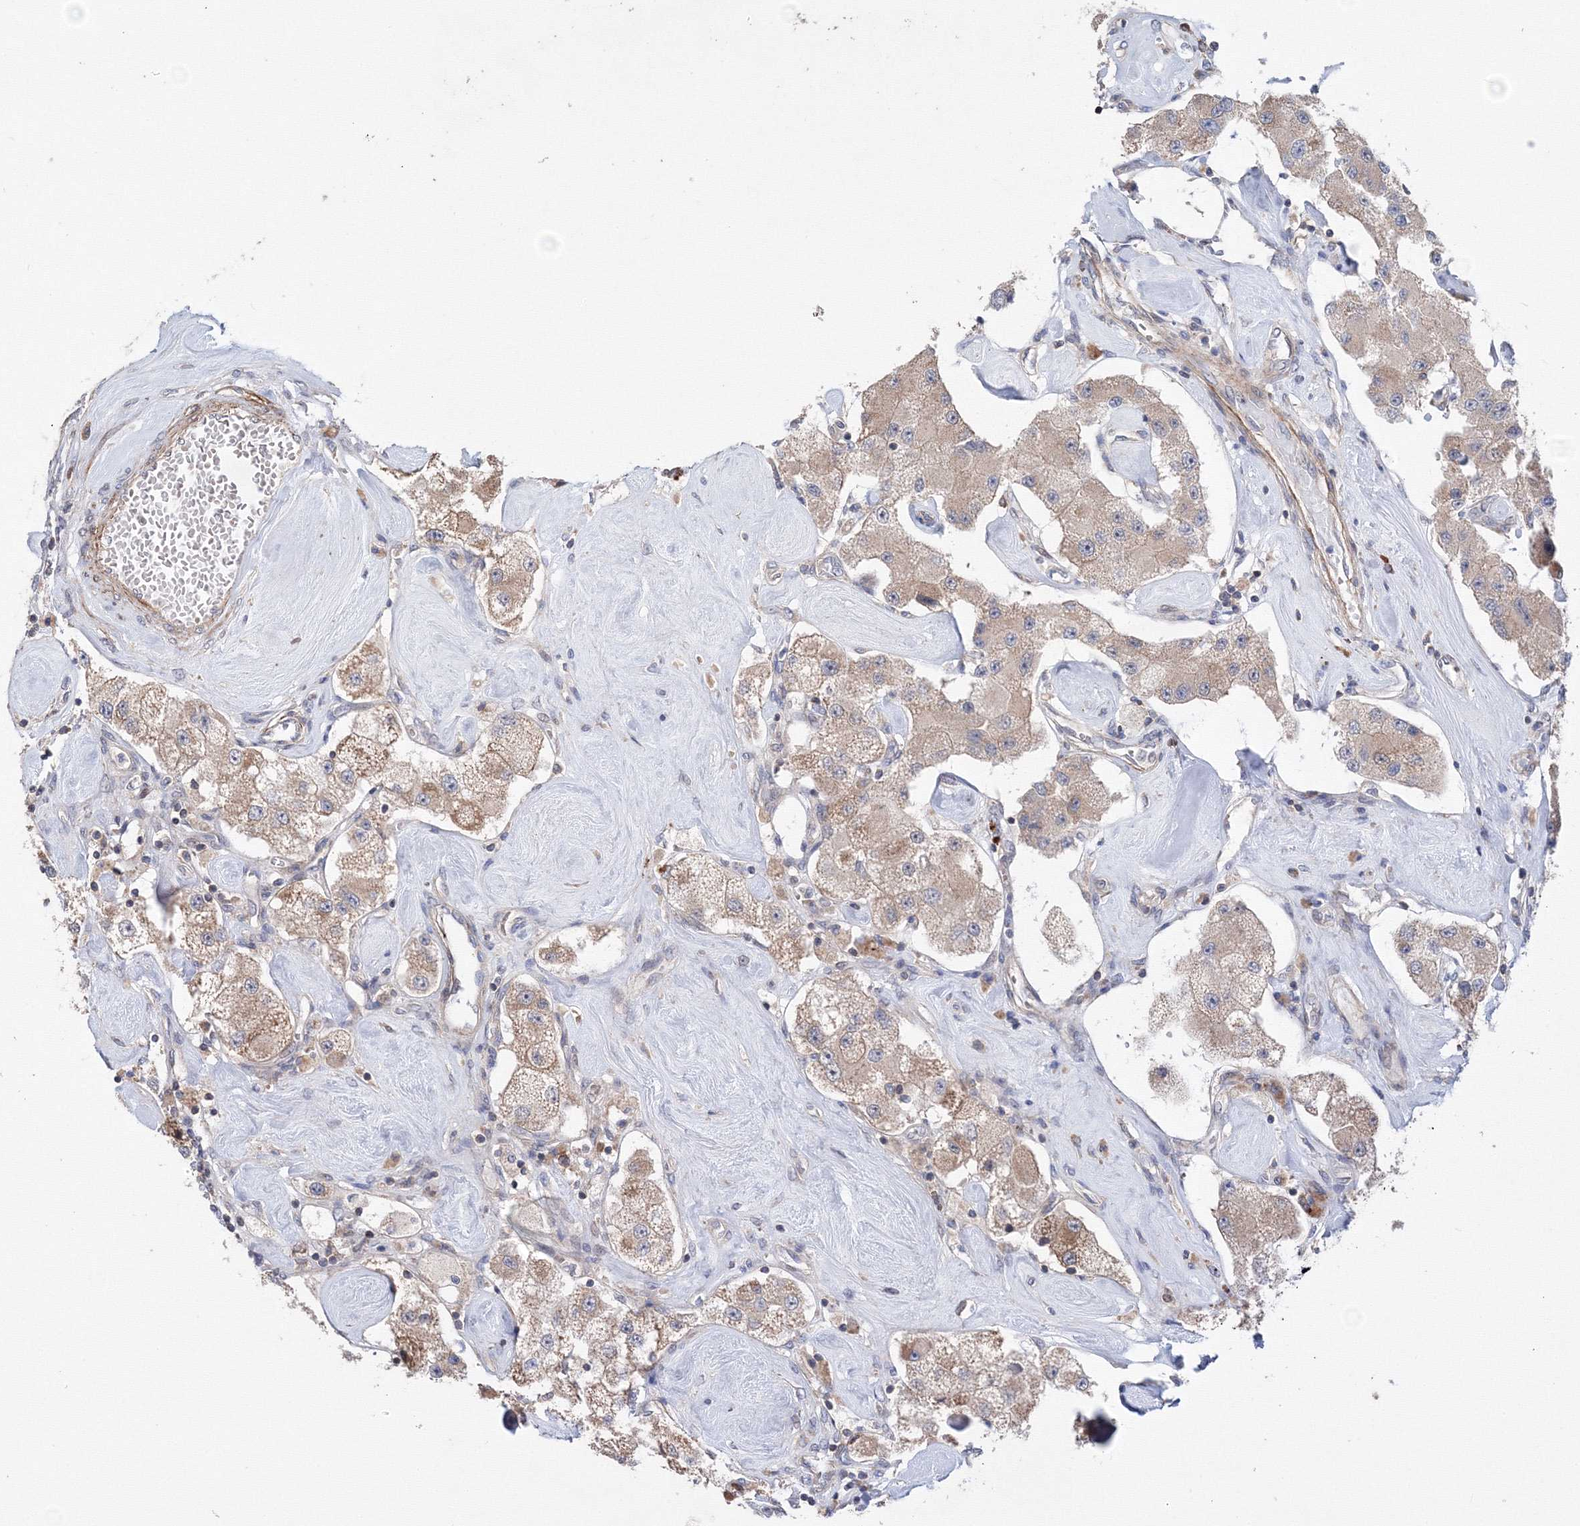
{"staining": {"intensity": "weak", "quantity": "25%-75%", "location": "cytoplasmic/membranous"}, "tissue": "carcinoid", "cell_type": "Tumor cells", "image_type": "cancer", "snomed": [{"axis": "morphology", "description": "Carcinoid, malignant, NOS"}, {"axis": "topography", "description": "Pancreas"}], "caption": "Immunohistochemistry (IHC) (DAB (3,3'-diaminobenzidine)) staining of human carcinoid (malignant) displays weak cytoplasmic/membranous protein expression in approximately 25%-75% of tumor cells.", "gene": "PPP2R2B", "patient": {"sex": "male", "age": 41}}